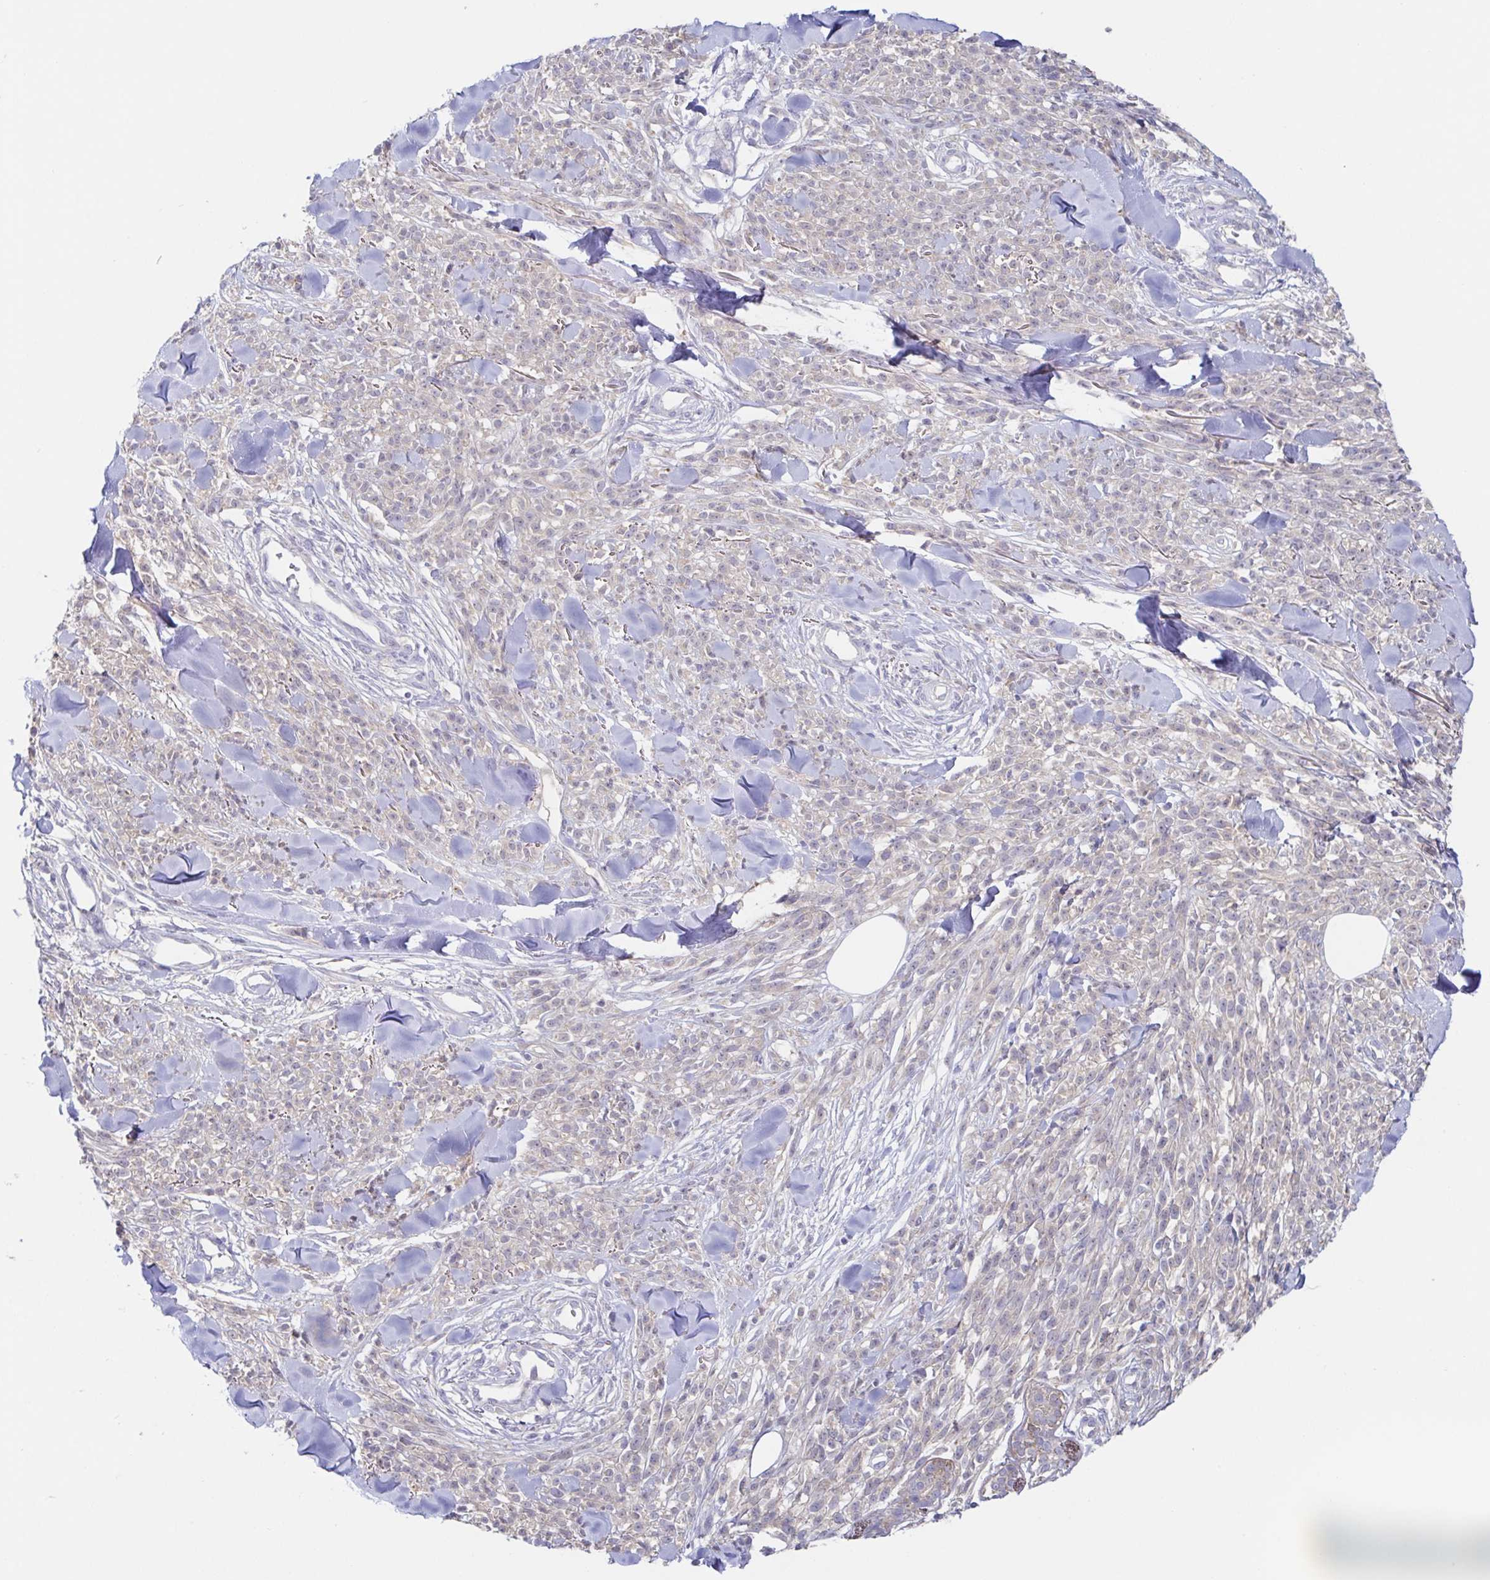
{"staining": {"intensity": "negative", "quantity": "none", "location": "none"}, "tissue": "melanoma", "cell_type": "Tumor cells", "image_type": "cancer", "snomed": [{"axis": "morphology", "description": "Malignant melanoma, NOS"}, {"axis": "topography", "description": "Skin"}, {"axis": "topography", "description": "Skin of trunk"}], "caption": "An immunohistochemistry (IHC) image of melanoma is shown. There is no staining in tumor cells of melanoma.", "gene": "HTR2A", "patient": {"sex": "male", "age": 74}}